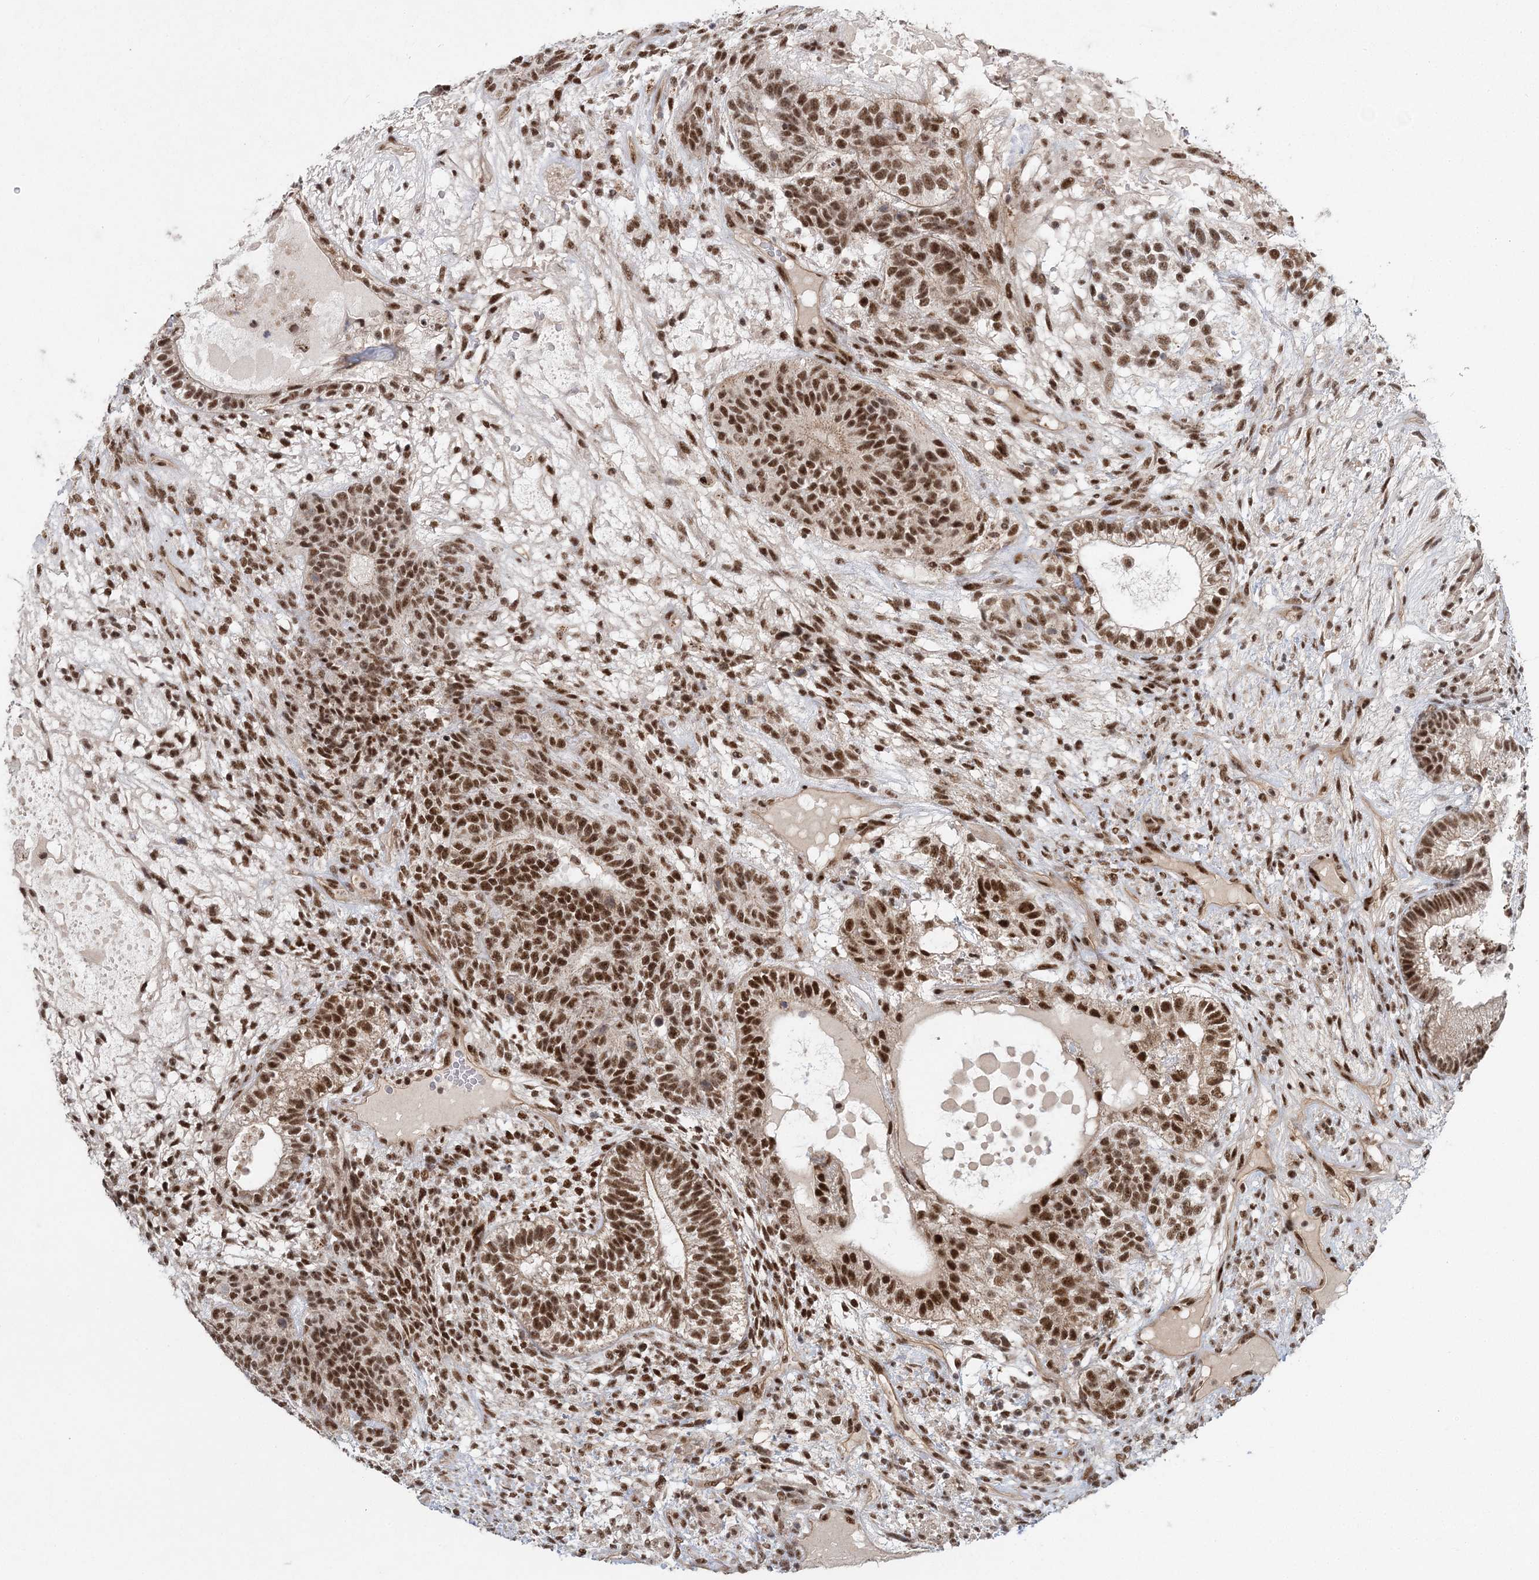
{"staining": {"intensity": "strong", "quantity": ">75%", "location": "nuclear"}, "tissue": "testis cancer", "cell_type": "Tumor cells", "image_type": "cancer", "snomed": [{"axis": "morphology", "description": "Seminoma, NOS"}, {"axis": "morphology", "description": "Carcinoma, Embryonal, NOS"}, {"axis": "topography", "description": "Testis"}], "caption": "Testis cancer (embryonal carcinoma) stained with a brown dye exhibits strong nuclear positive expression in about >75% of tumor cells.", "gene": "CWC22", "patient": {"sex": "male", "age": 28}}